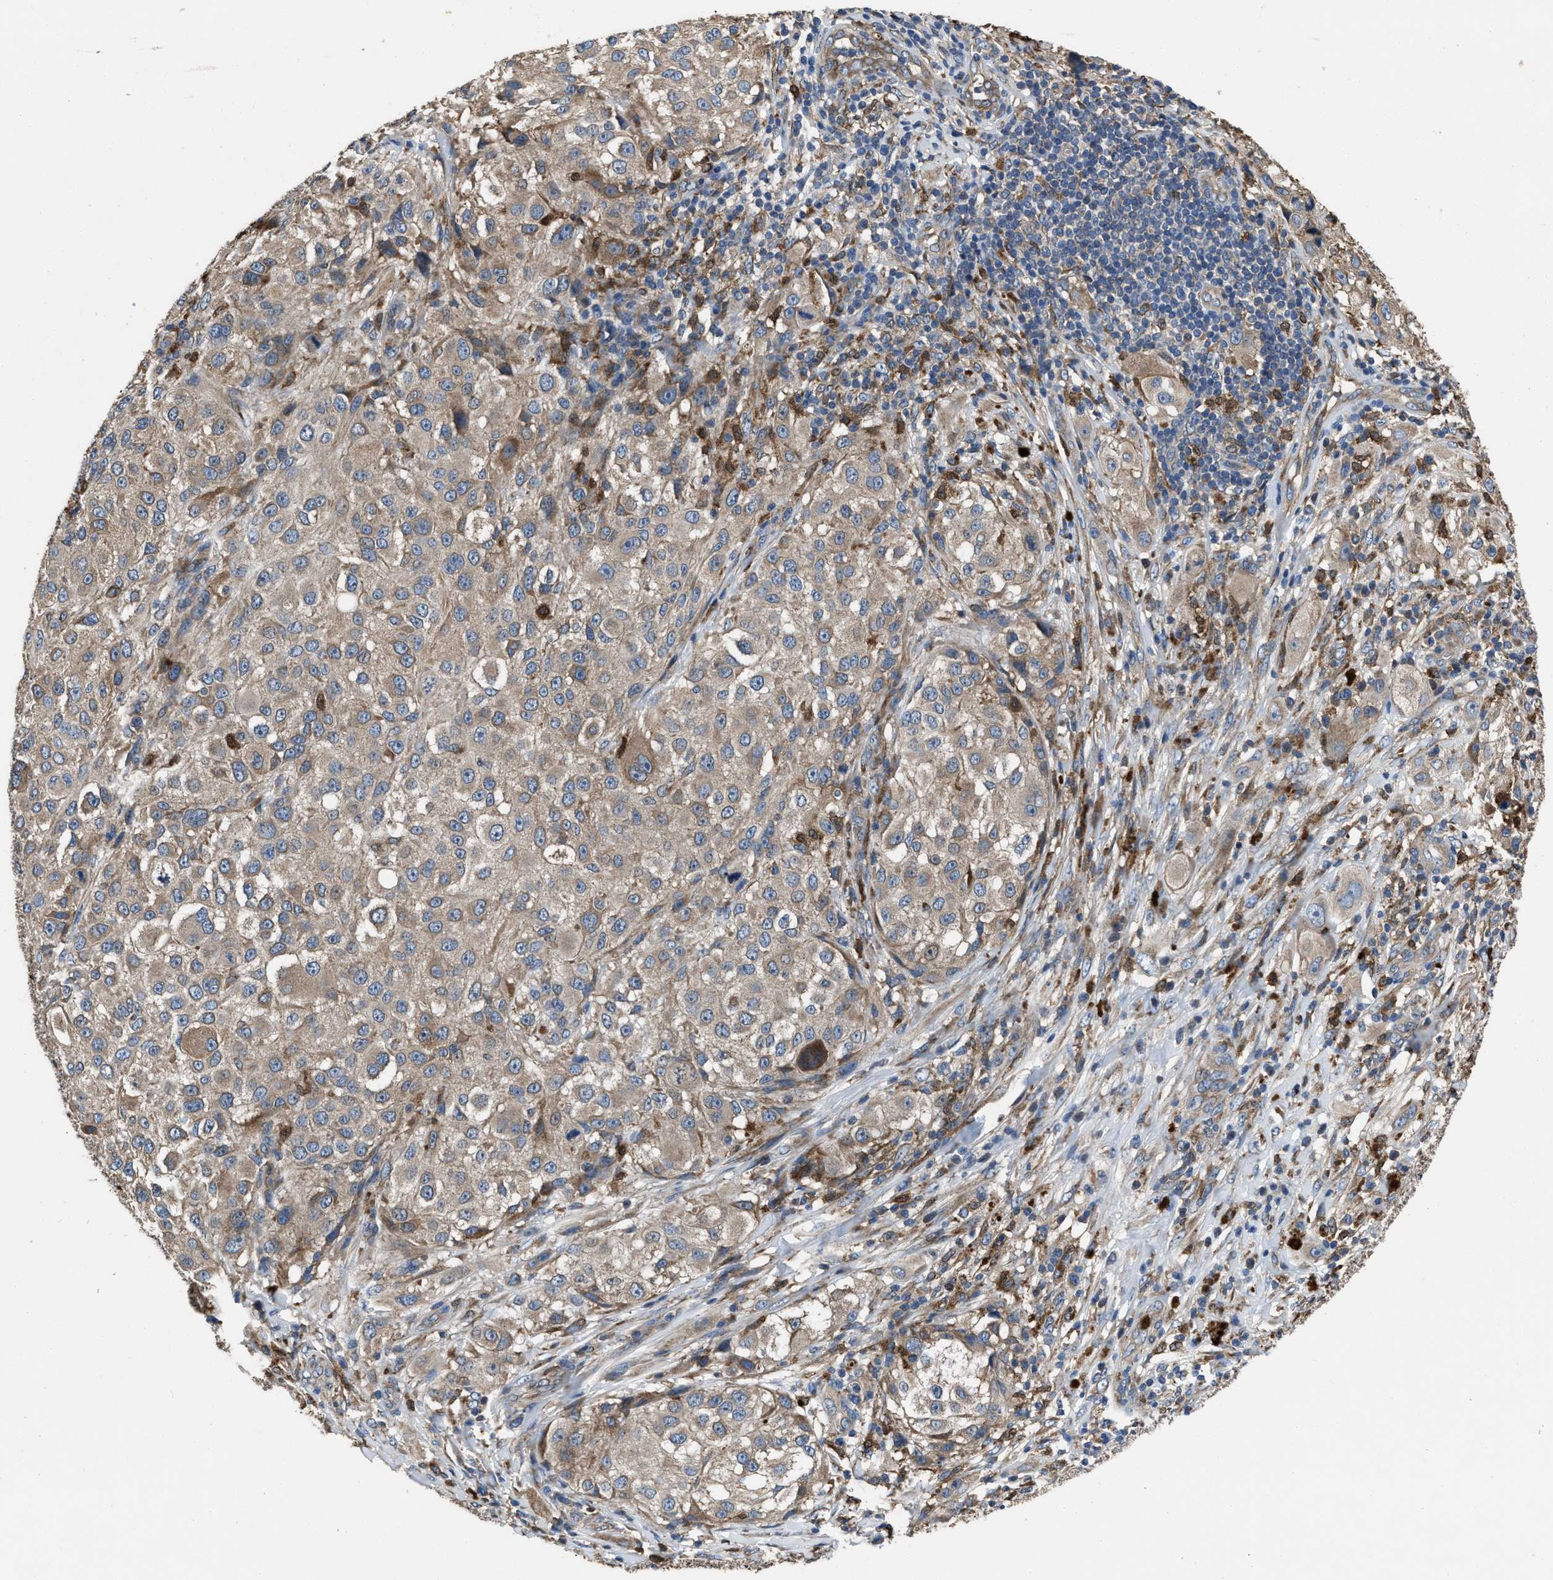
{"staining": {"intensity": "weak", "quantity": ">75%", "location": "cytoplasmic/membranous"}, "tissue": "melanoma", "cell_type": "Tumor cells", "image_type": "cancer", "snomed": [{"axis": "morphology", "description": "Necrosis, NOS"}, {"axis": "morphology", "description": "Malignant melanoma, NOS"}, {"axis": "topography", "description": "Skin"}], "caption": "Immunohistochemical staining of melanoma exhibits low levels of weak cytoplasmic/membranous protein staining in about >75% of tumor cells.", "gene": "ANGPT1", "patient": {"sex": "female", "age": 87}}